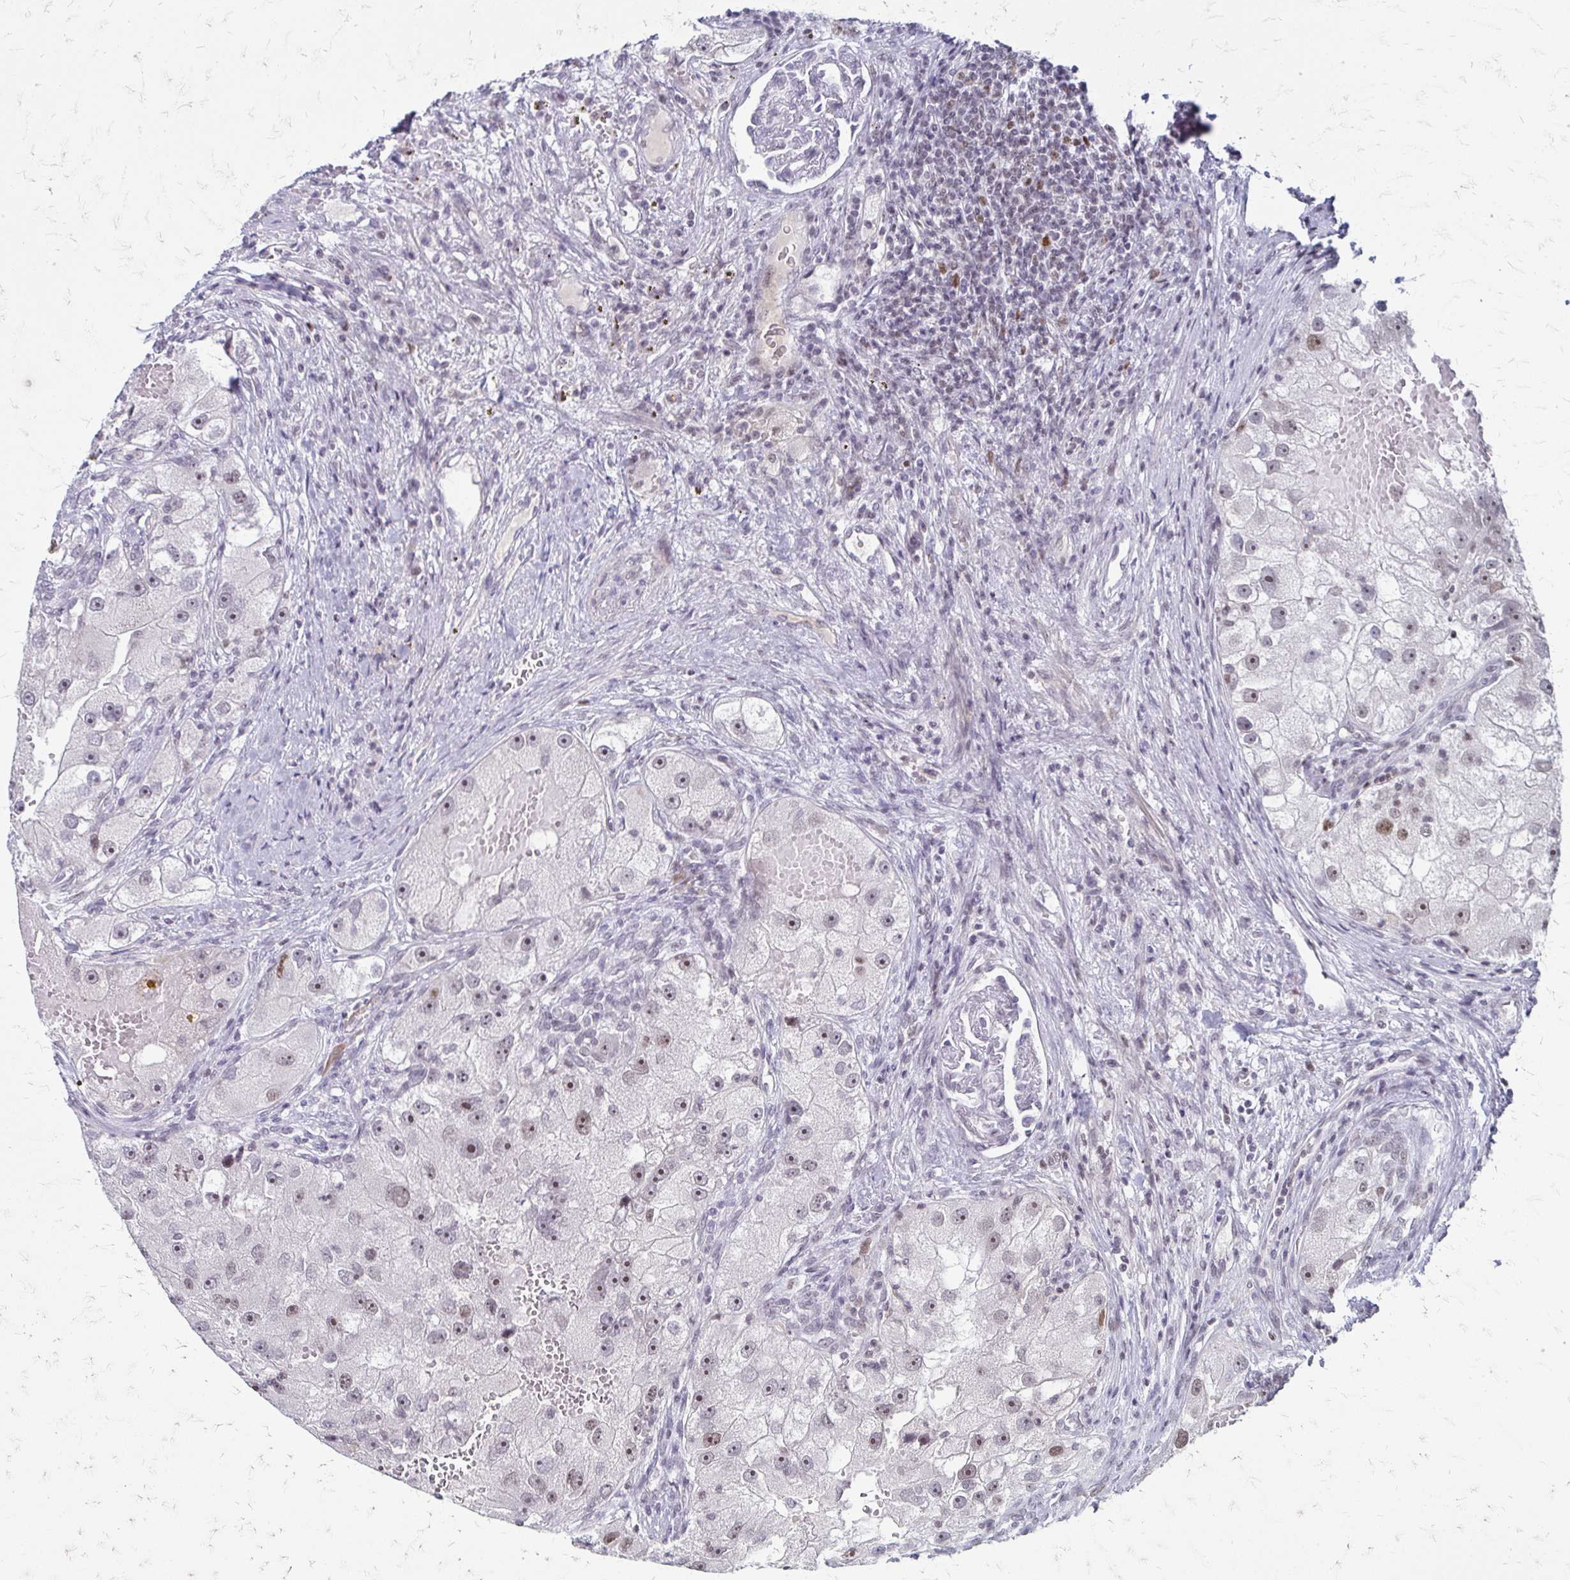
{"staining": {"intensity": "weak", "quantity": ">75%", "location": "nuclear"}, "tissue": "renal cancer", "cell_type": "Tumor cells", "image_type": "cancer", "snomed": [{"axis": "morphology", "description": "Adenocarcinoma, NOS"}, {"axis": "topography", "description": "Kidney"}], "caption": "Immunohistochemical staining of adenocarcinoma (renal) reveals low levels of weak nuclear protein expression in approximately >75% of tumor cells.", "gene": "EED", "patient": {"sex": "male", "age": 63}}